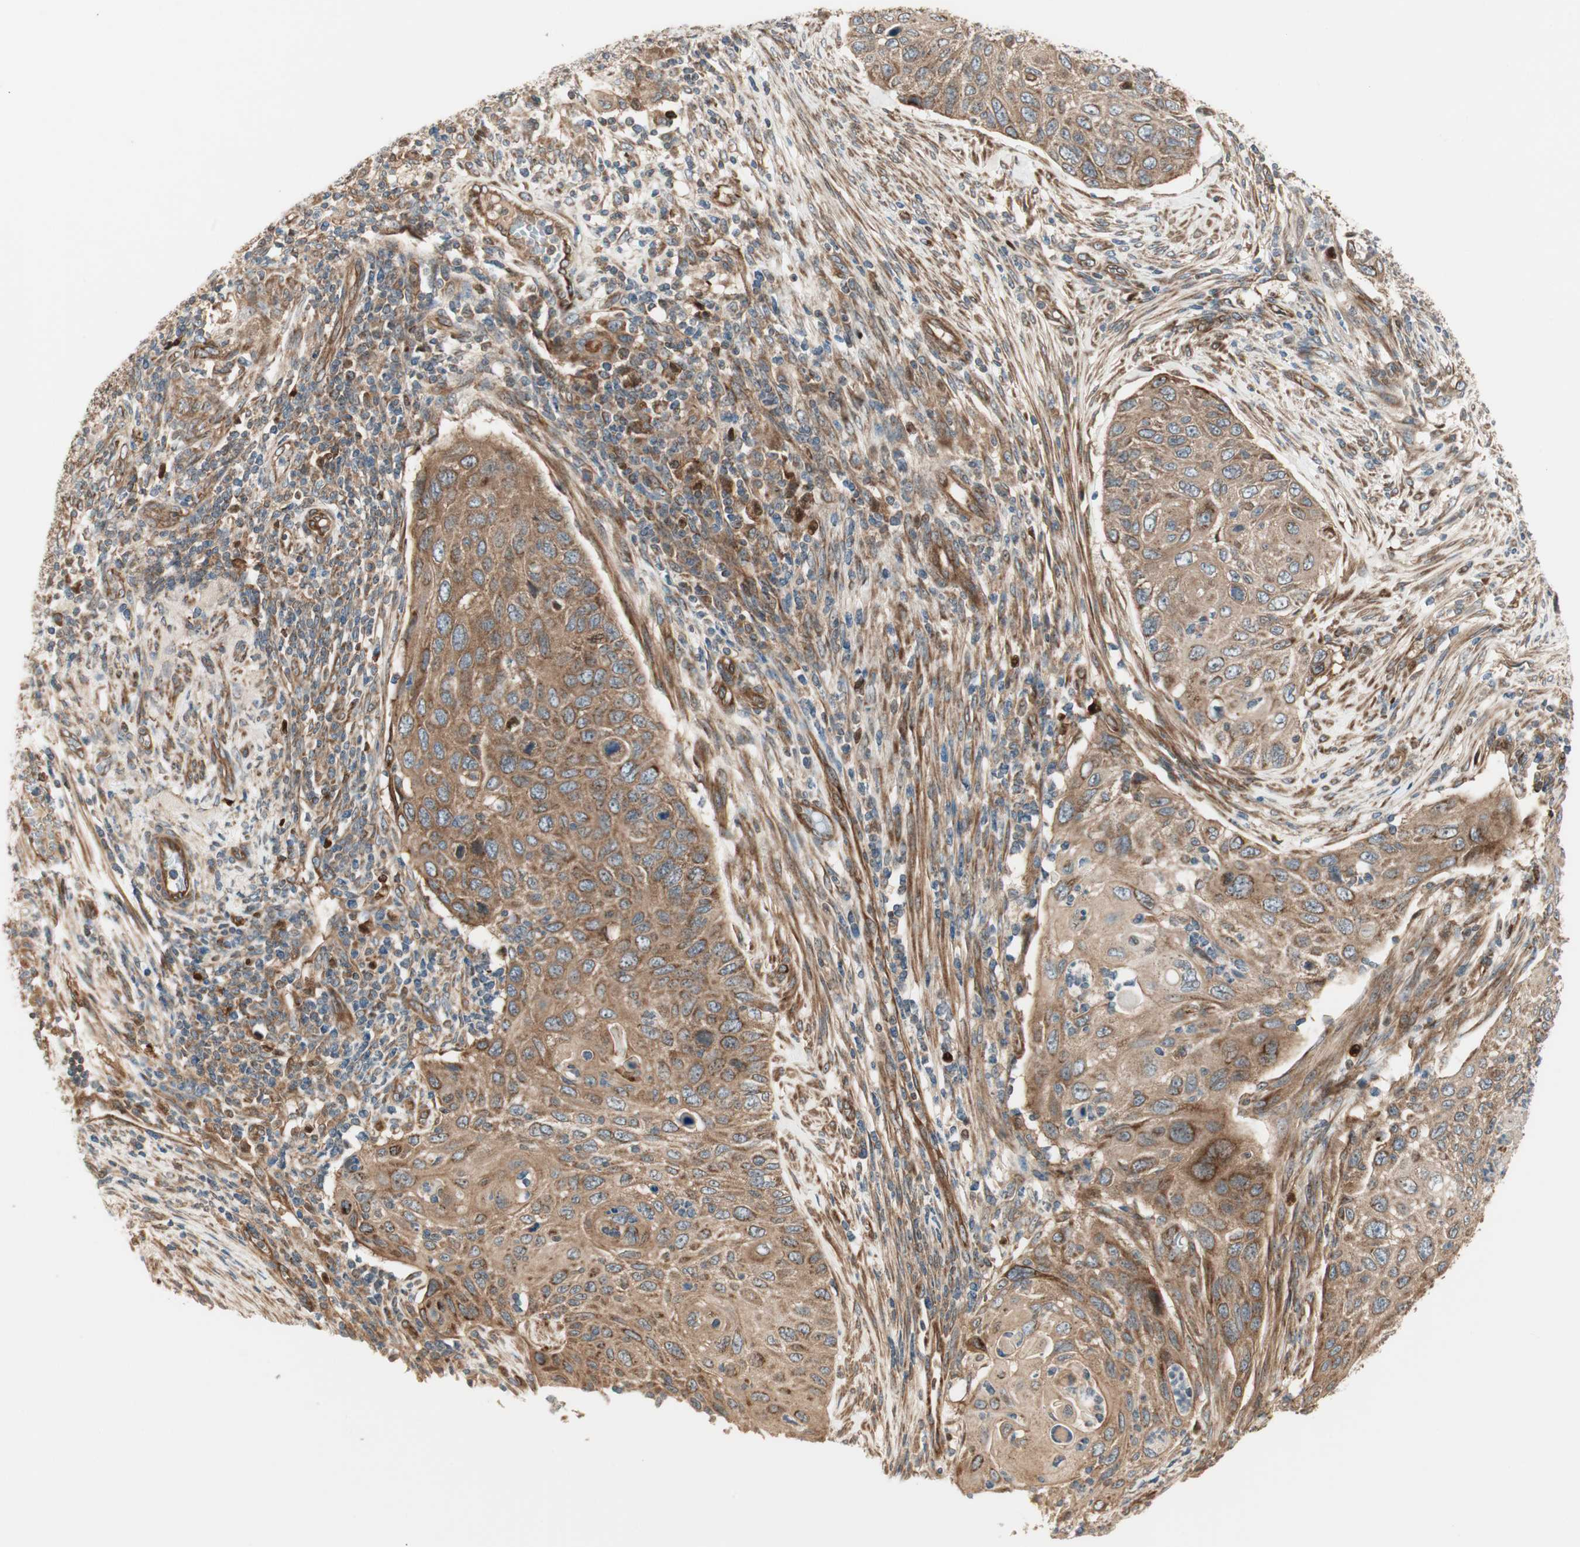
{"staining": {"intensity": "moderate", "quantity": ">75%", "location": "cytoplasmic/membranous"}, "tissue": "cervical cancer", "cell_type": "Tumor cells", "image_type": "cancer", "snomed": [{"axis": "morphology", "description": "Squamous cell carcinoma, NOS"}, {"axis": "topography", "description": "Cervix"}], "caption": "This image displays cervical cancer stained with immunohistochemistry to label a protein in brown. The cytoplasmic/membranous of tumor cells show moderate positivity for the protein. Nuclei are counter-stained blue.", "gene": "CTTNBP2NL", "patient": {"sex": "female", "age": 70}}